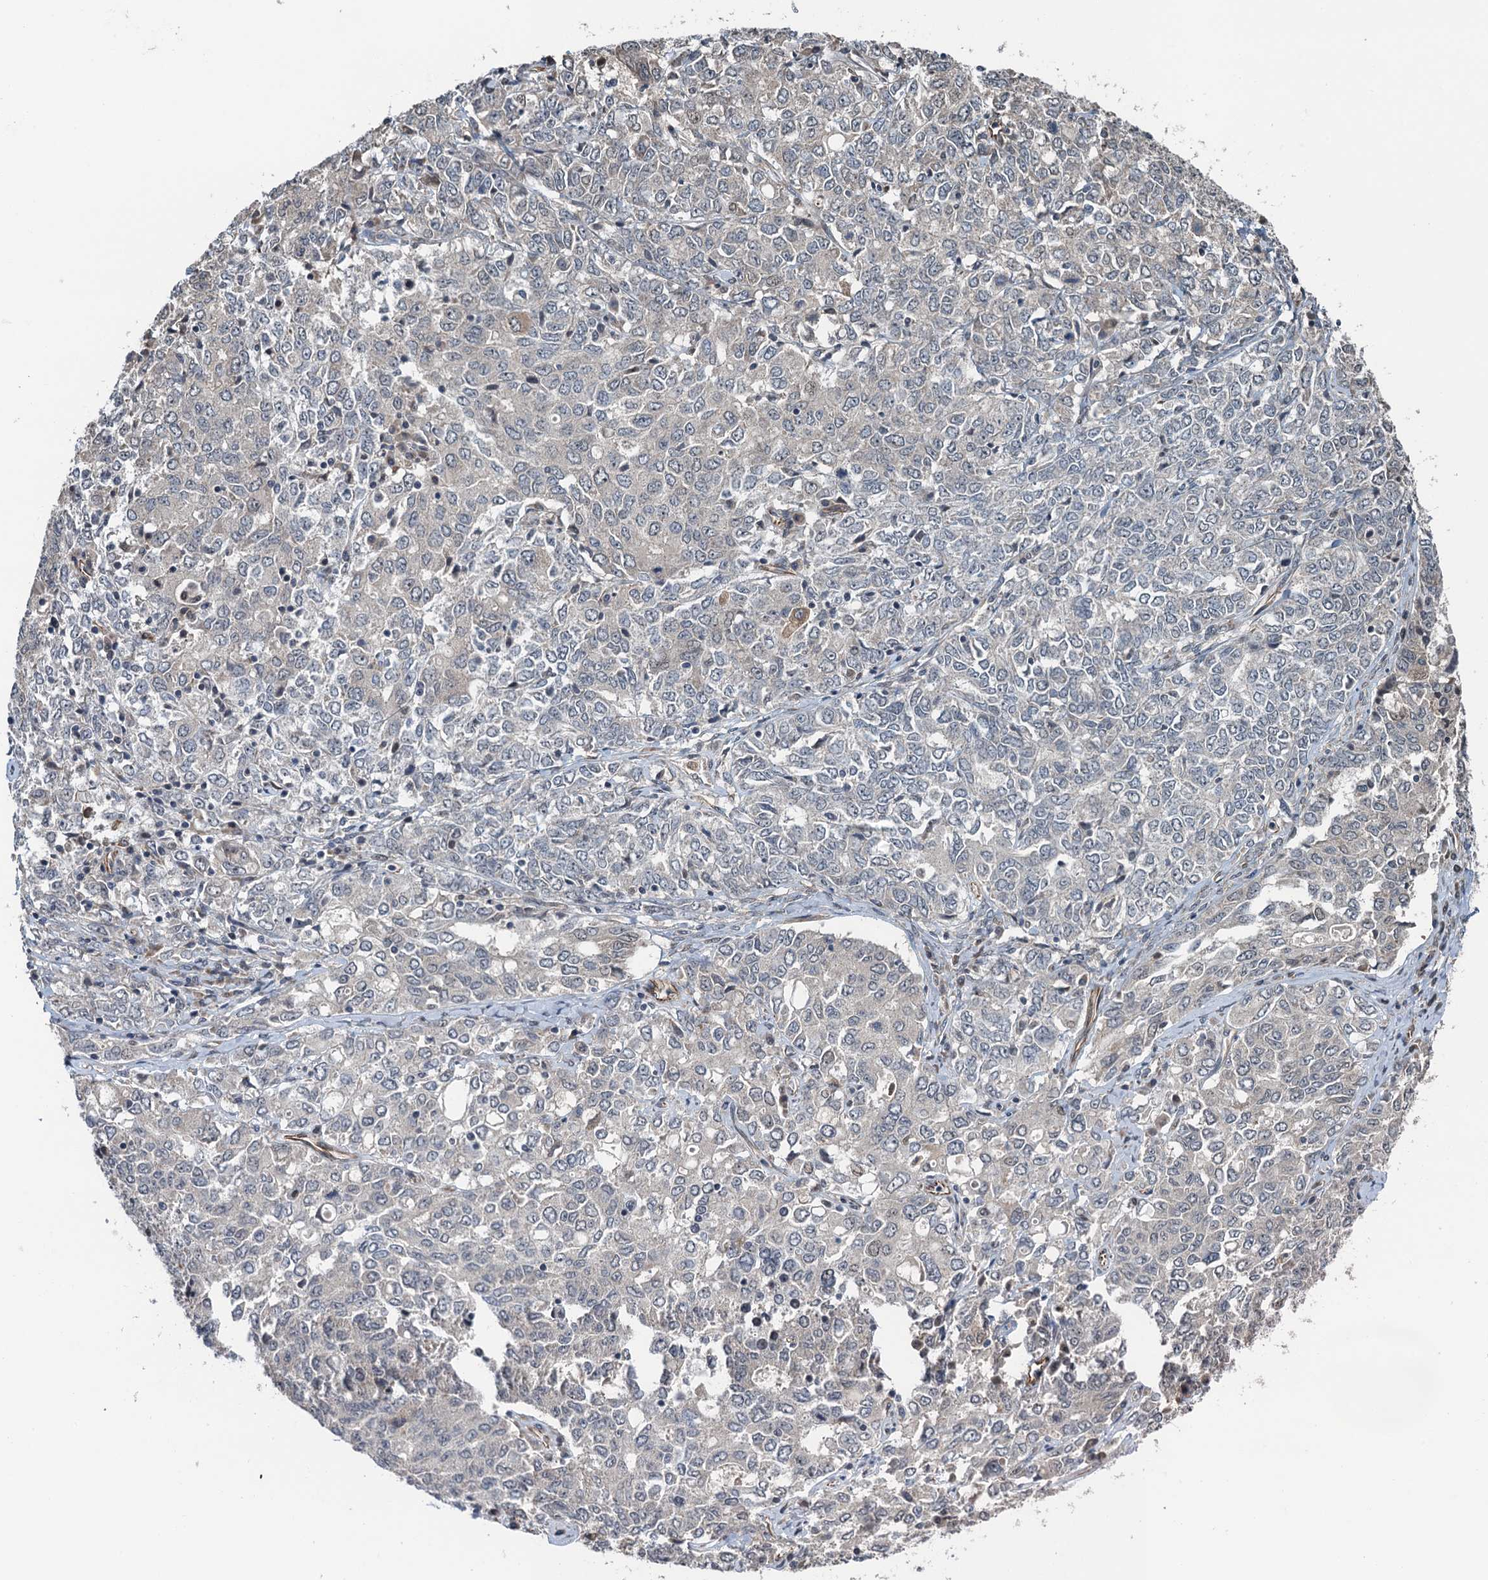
{"staining": {"intensity": "negative", "quantity": "none", "location": "none"}, "tissue": "ovarian cancer", "cell_type": "Tumor cells", "image_type": "cancer", "snomed": [{"axis": "morphology", "description": "Carcinoma, endometroid"}, {"axis": "topography", "description": "Ovary"}], "caption": "An IHC image of ovarian endometroid carcinoma is shown. There is no staining in tumor cells of ovarian endometroid carcinoma.", "gene": "WHAMM", "patient": {"sex": "female", "age": 62}}